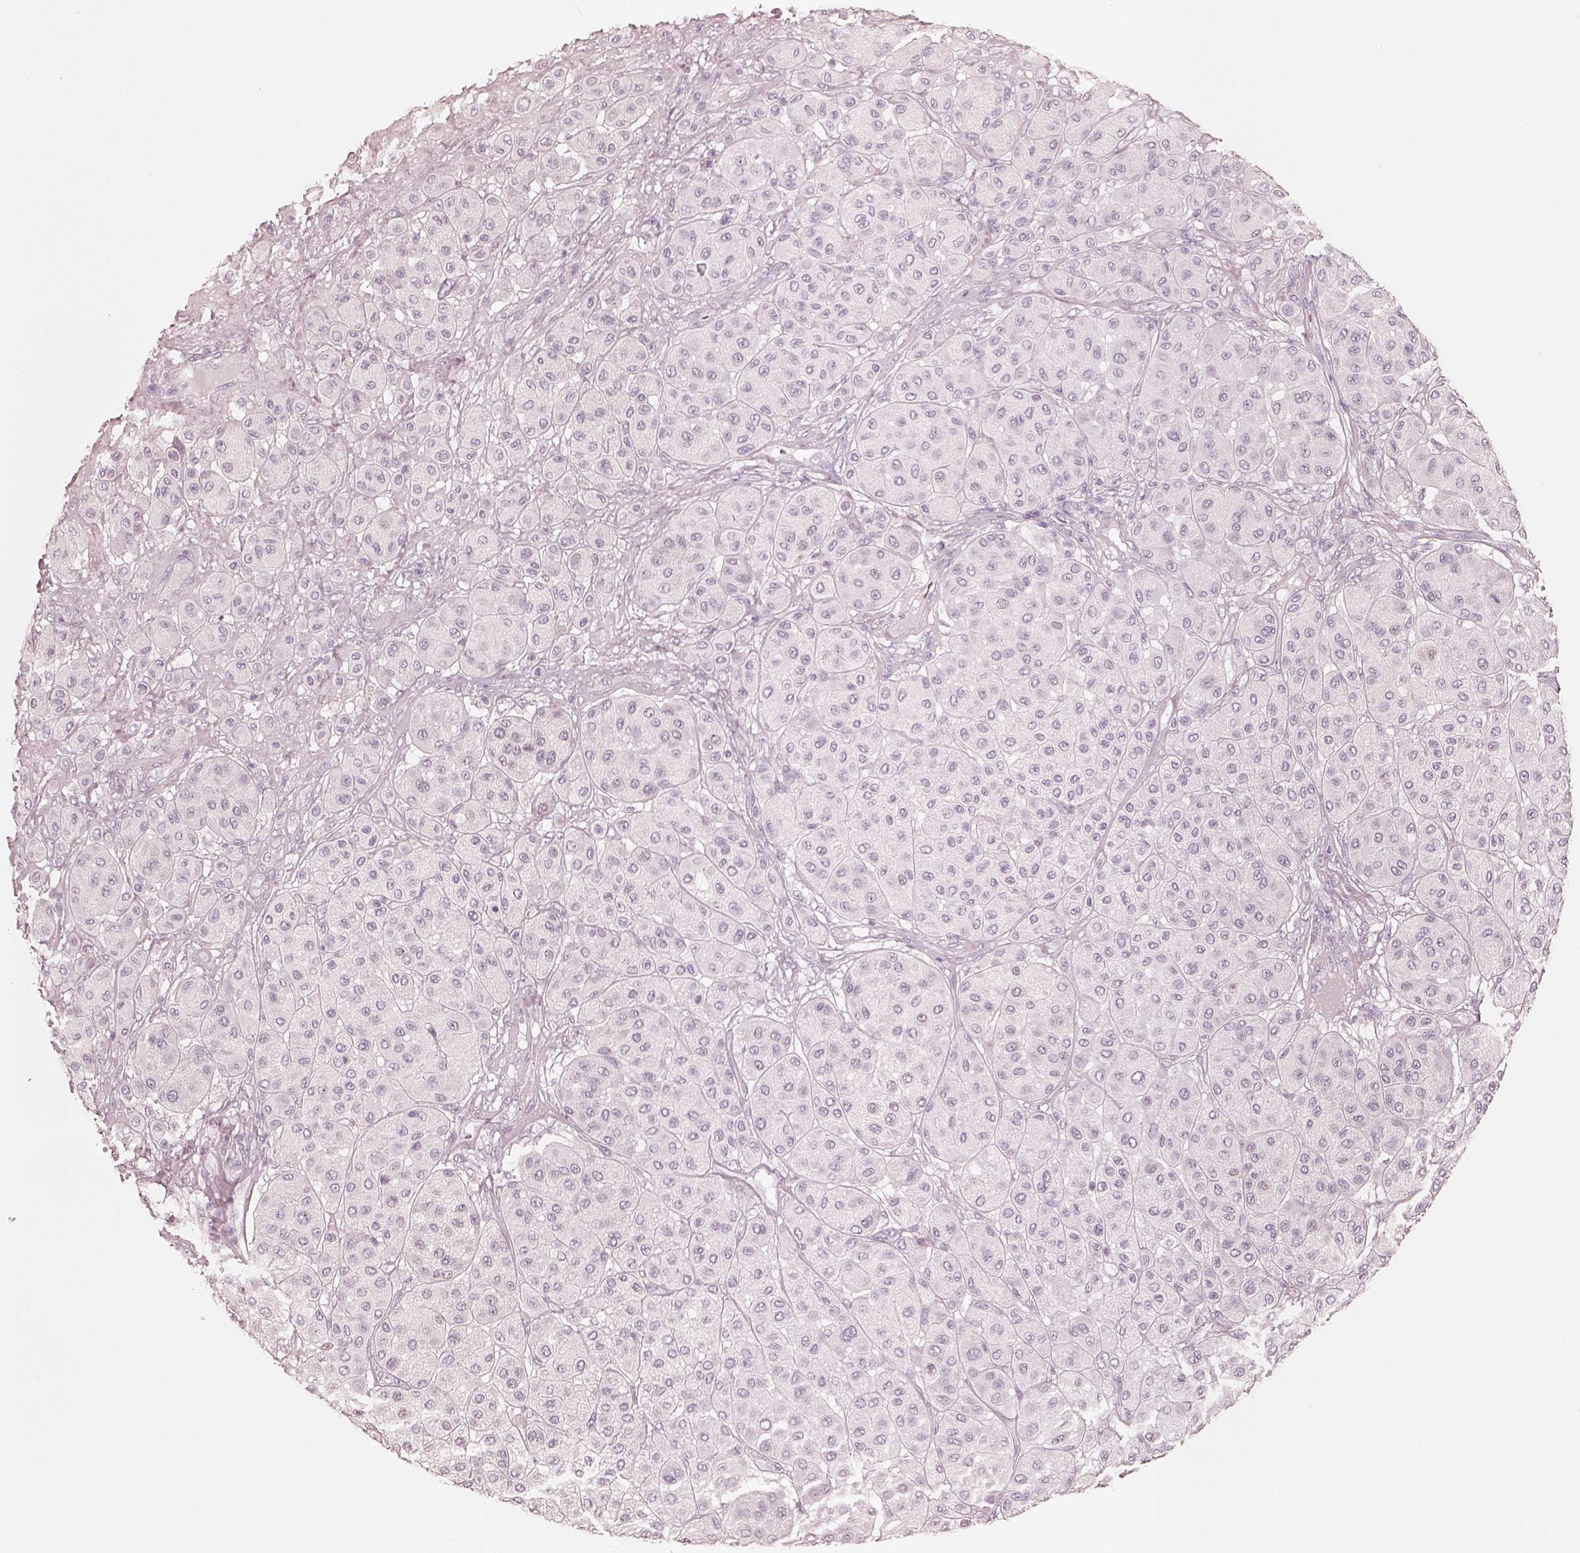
{"staining": {"intensity": "negative", "quantity": "none", "location": "none"}, "tissue": "melanoma", "cell_type": "Tumor cells", "image_type": "cancer", "snomed": [{"axis": "morphology", "description": "Malignant melanoma, Metastatic site"}, {"axis": "topography", "description": "Smooth muscle"}], "caption": "Histopathology image shows no protein expression in tumor cells of melanoma tissue.", "gene": "KRT72", "patient": {"sex": "male", "age": 41}}